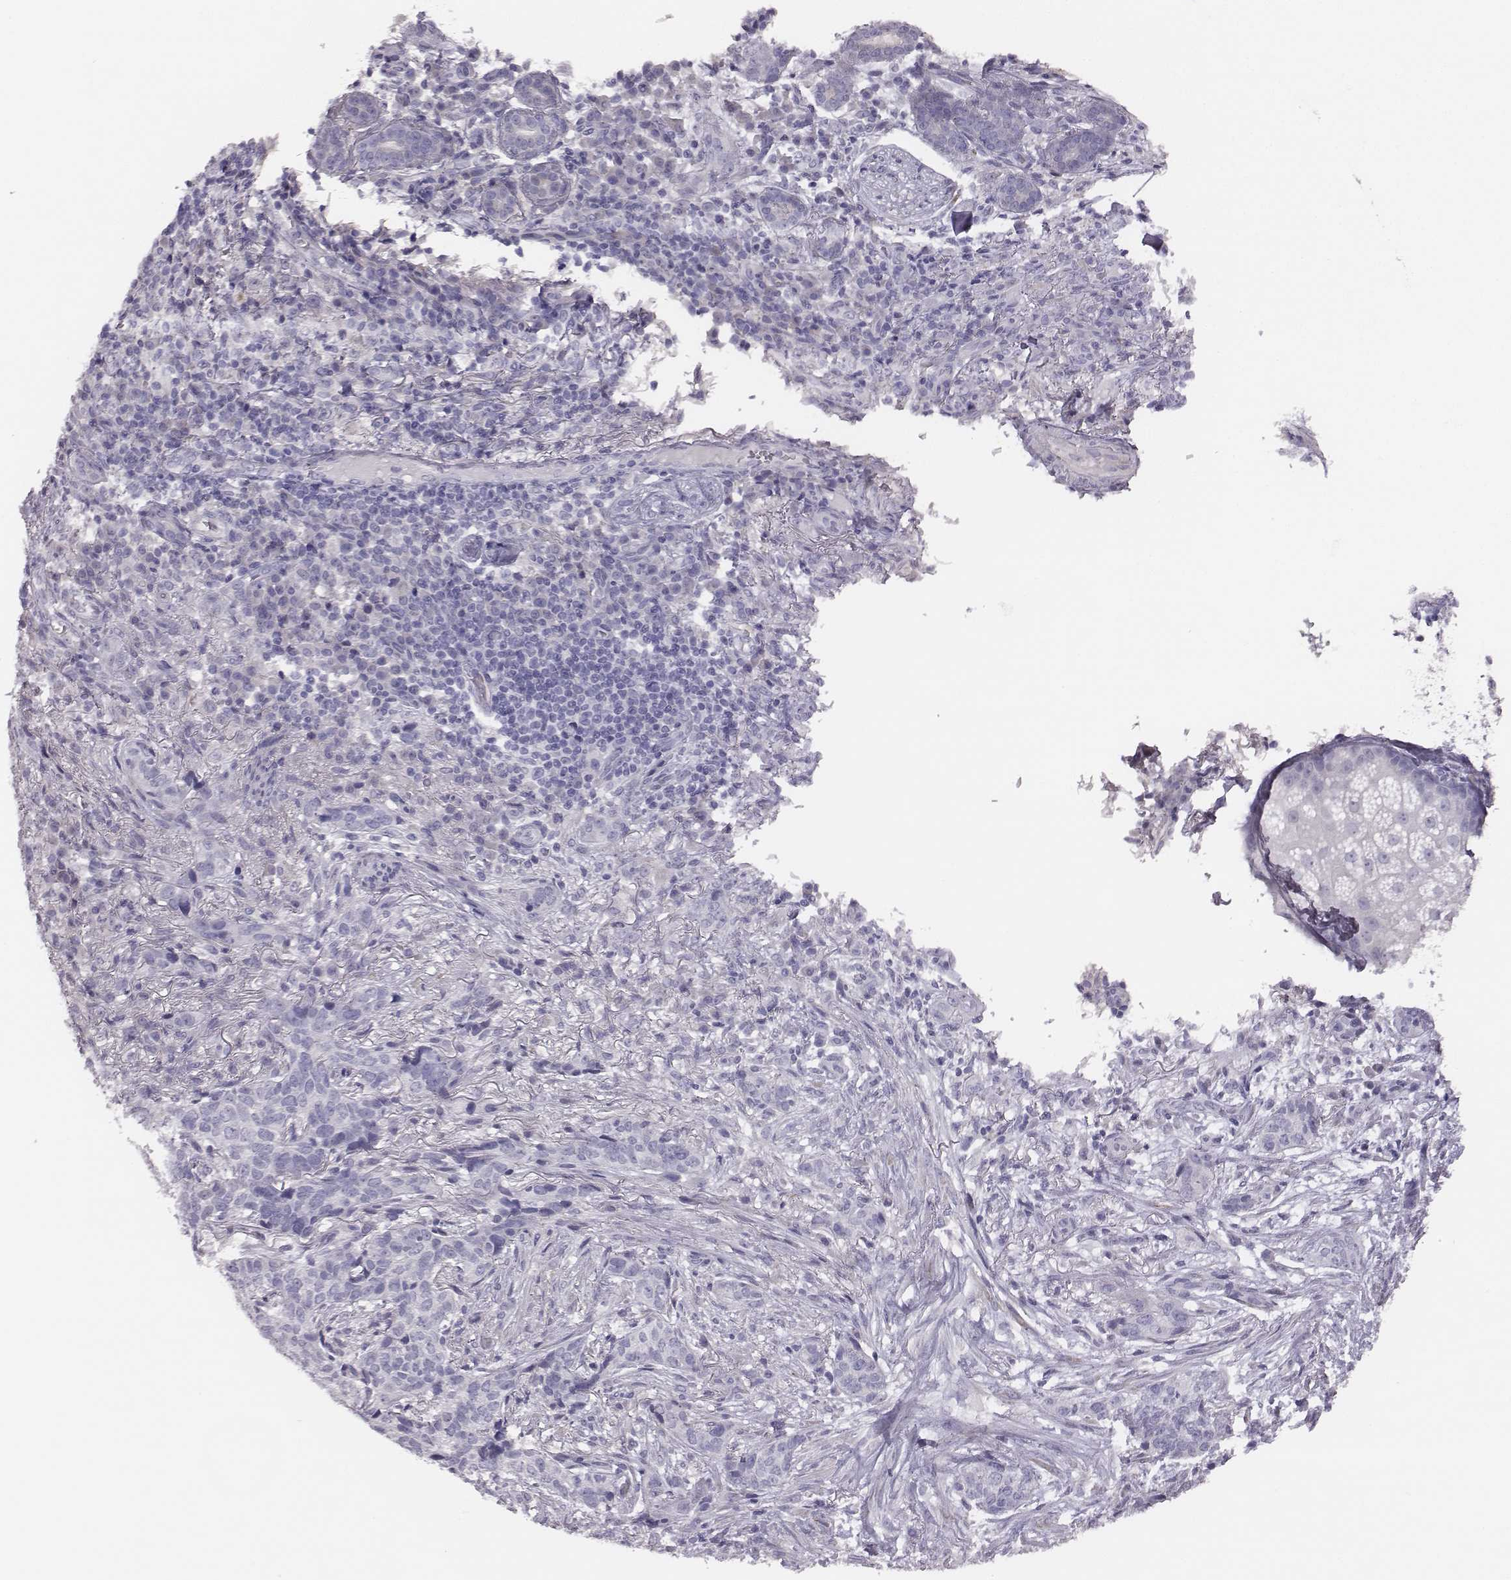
{"staining": {"intensity": "negative", "quantity": "none", "location": "none"}, "tissue": "skin cancer", "cell_type": "Tumor cells", "image_type": "cancer", "snomed": [{"axis": "morphology", "description": "Basal cell carcinoma"}, {"axis": "topography", "description": "Skin"}], "caption": "Immunohistochemical staining of skin basal cell carcinoma demonstrates no significant expression in tumor cells.", "gene": "GUCA1A", "patient": {"sex": "female", "age": 69}}